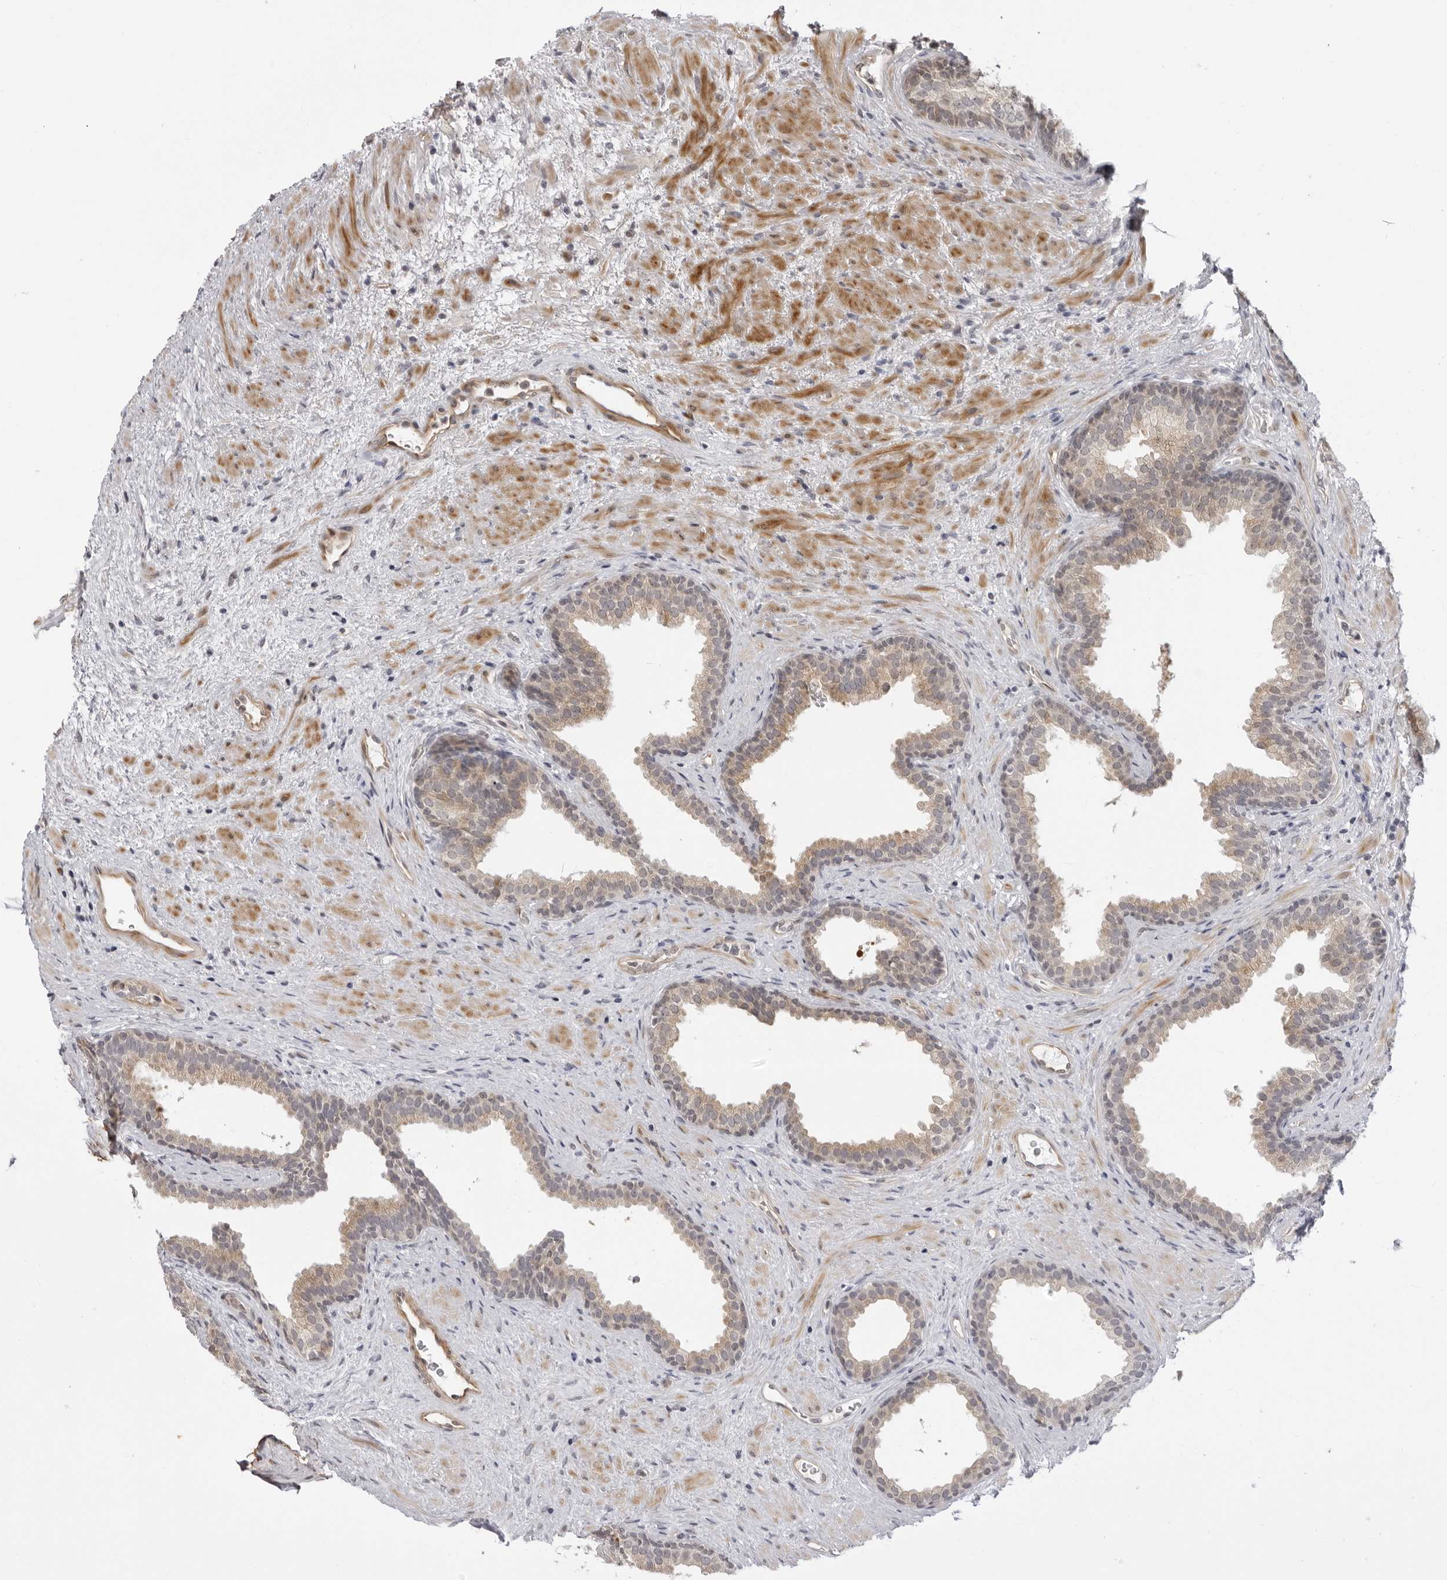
{"staining": {"intensity": "moderate", "quantity": ">75%", "location": "cytoplasmic/membranous"}, "tissue": "prostate", "cell_type": "Glandular cells", "image_type": "normal", "snomed": [{"axis": "morphology", "description": "Normal tissue, NOS"}, {"axis": "topography", "description": "Prostate"}], "caption": "Immunohistochemistry (IHC) of normal prostate shows medium levels of moderate cytoplasmic/membranous expression in approximately >75% of glandular cells.", "gene": "SUGCT", "patient": {"sex": "male", "age": 76}}